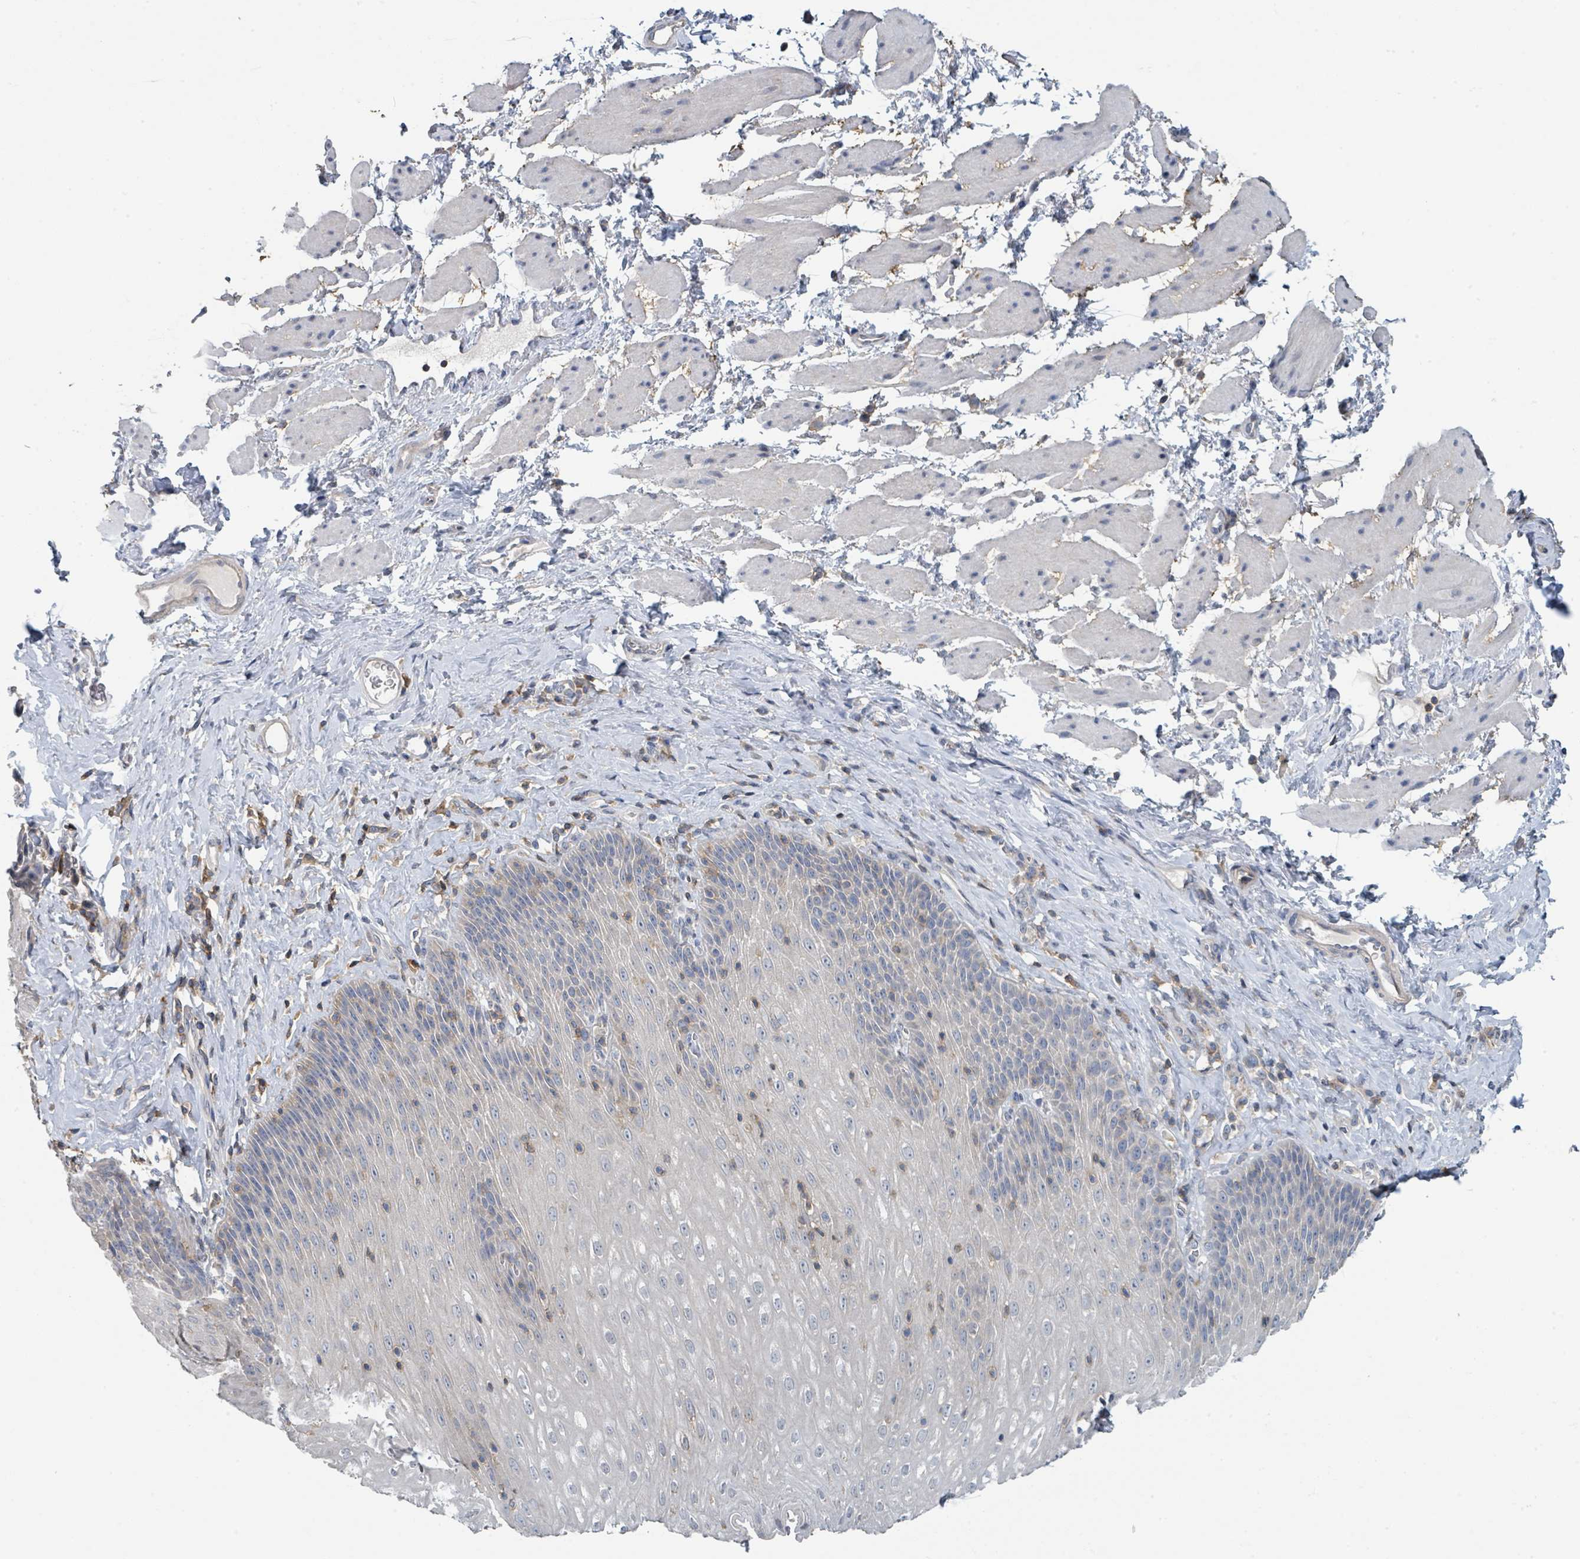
{"staining": {"intensity": "negative", "quantity": "none", "location": "none"}, "tissue": "esophagus", "cell_type": "Squamous epithelial cells", "image_type": "normal", "snomed": [{"axis": "morphology", "description": "Normal tissue, NOS"}, {"axis": "topography", "description": "Esophagus"}], "caption": "DAB immunohistochemical staining of benign human esophagus exhibits no significant positivity in squamous epithelial cells.", "gene": "LRRC42", "patient": {"sex": "female", "age": 61}}